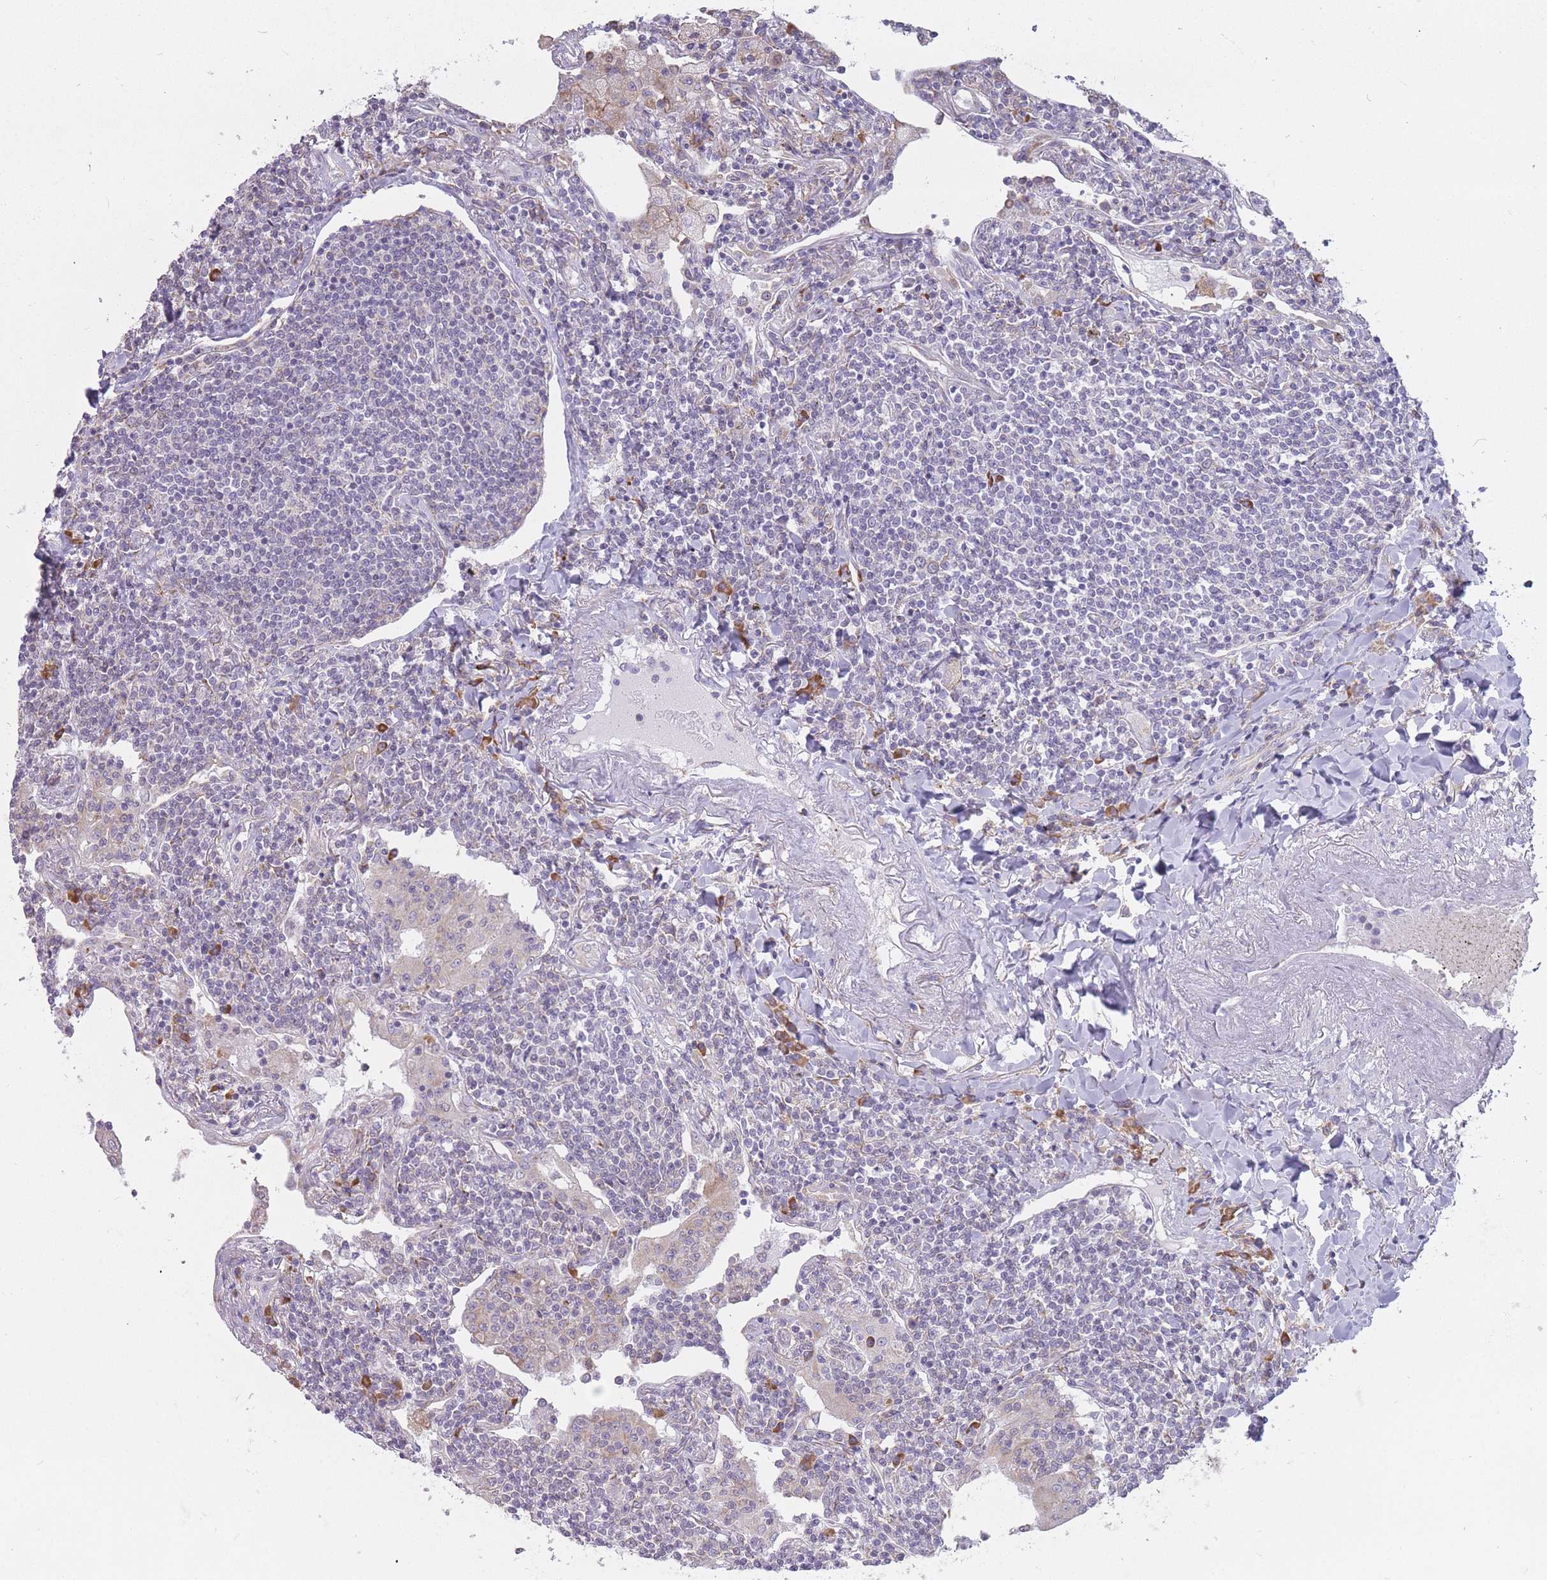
{"staining": {"intensity": "negative", "quantity": "none", "location": "none"}, "tissue": "lymphoma", "cell_type": "Tumor cells", "image_type": "cancer", "snomed": [{"axis": "morphology", "description": "Malignant lymphoma, non-Hodgkin's type, Low grade"}, {"axis": "topography", "description": "Lung"}], "caption": "The histopathology image shows no significant positivity in tumor cells of malignant lymphoma, non-Hodgkin's type (low-grade). (Immunohistochemistry, brightfield microscopy, high magnification).", "gene": "TRAPPC5", "patient": {"sex": "female", "age": 71}}